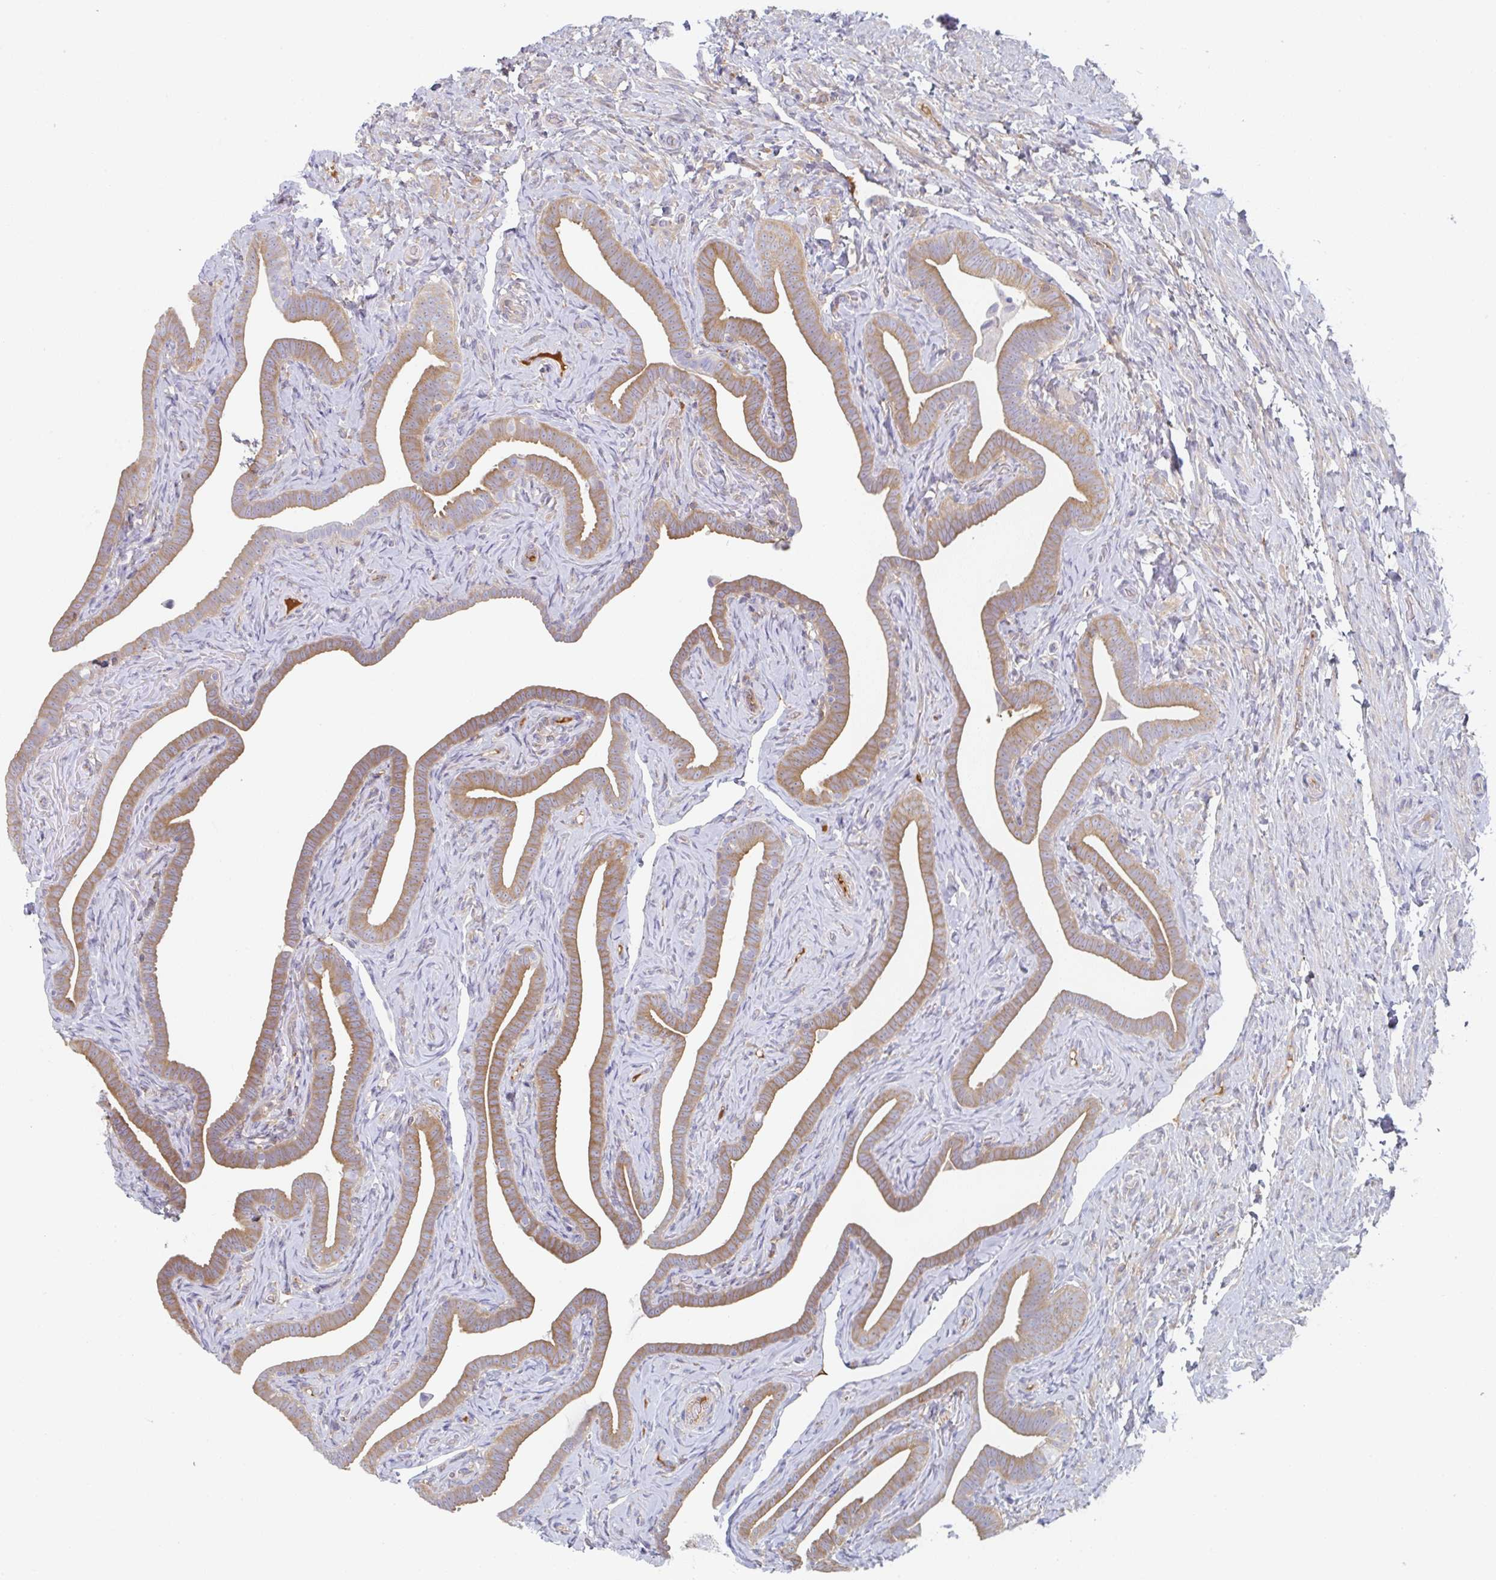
{"staining": {"intensity": "moderate", "quantity": "25%-75%", "location": "cytoplasmic/membranous"}, "tissue": "fallopian tube", "cell_type": "Glandular cells", "image_type": "normal", "snomed": [{"axis": "morphology", "description": "Normal tissue, NOS"}, {"axis": "topography", "description": "Fallopian tube"}], "caption": "A brown stain shows moderate cytoplasmic/membranous staining of a protein in glandular cells of unremarkable human fallopian tube. Immunohistochemistry (ihc) stains the protein in brown and the nuclei are stained blue.", "gene": "AMPD2", "patient": {"sex": "female", "age": 69}}